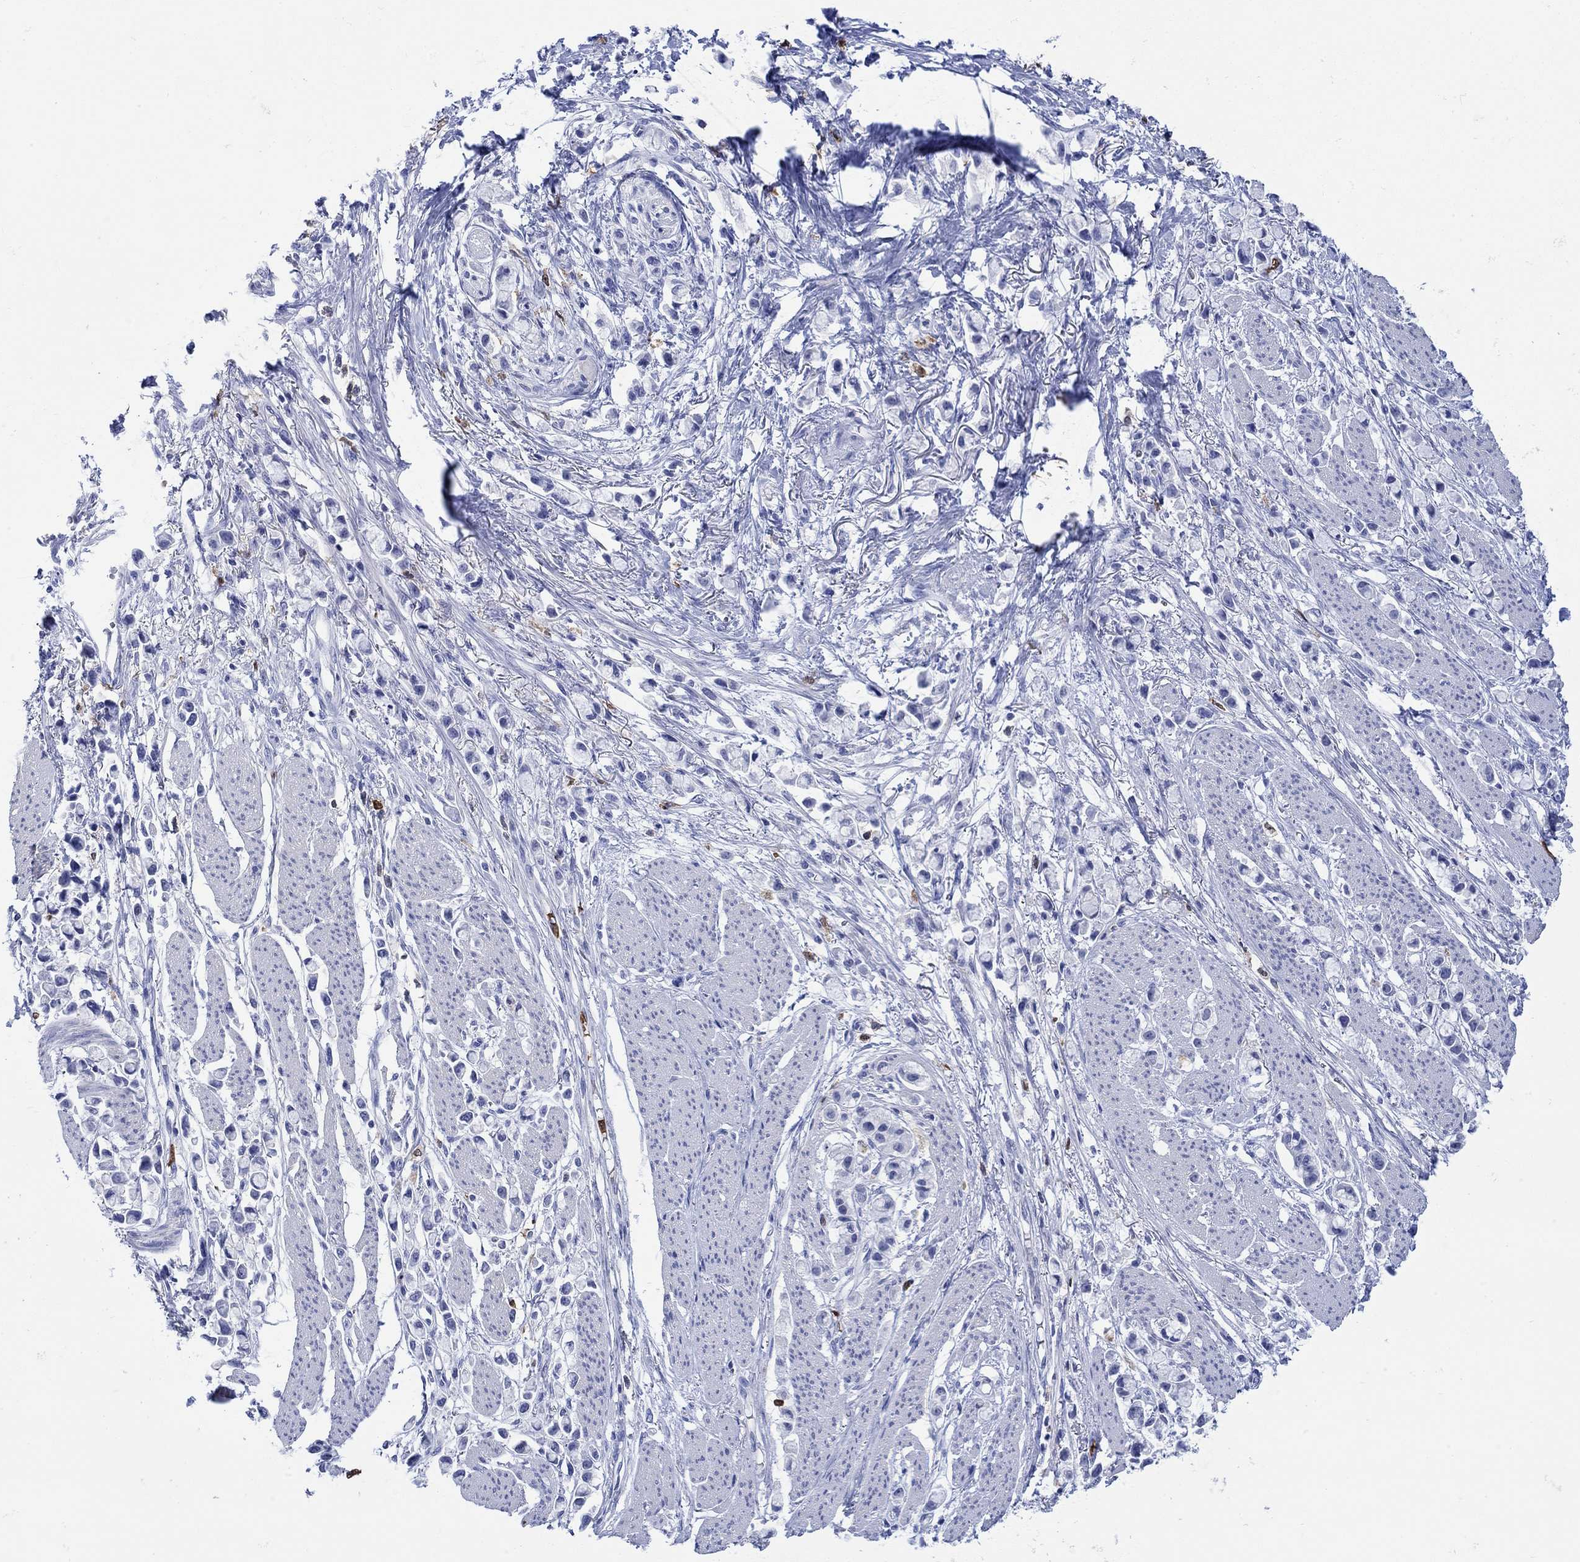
{"staining": {"intensity": "negative", "quantity": "none", "location": "none"}, "tissue": "stomach cancer", "cell_type": "Tumor cells", "image_type": "cancer", "snomed": [{"axis": "morphology", "description": "Adenocarcinoma, NOS"}, {"axis": "topography", "description": "Stomach"}], "caption": "Protein analysis of adenocarcinoma (stomach) displays no significant expression in tumor cells.", "gene": "LINGO3", "patient": {"sex": "female", "age": 81}}